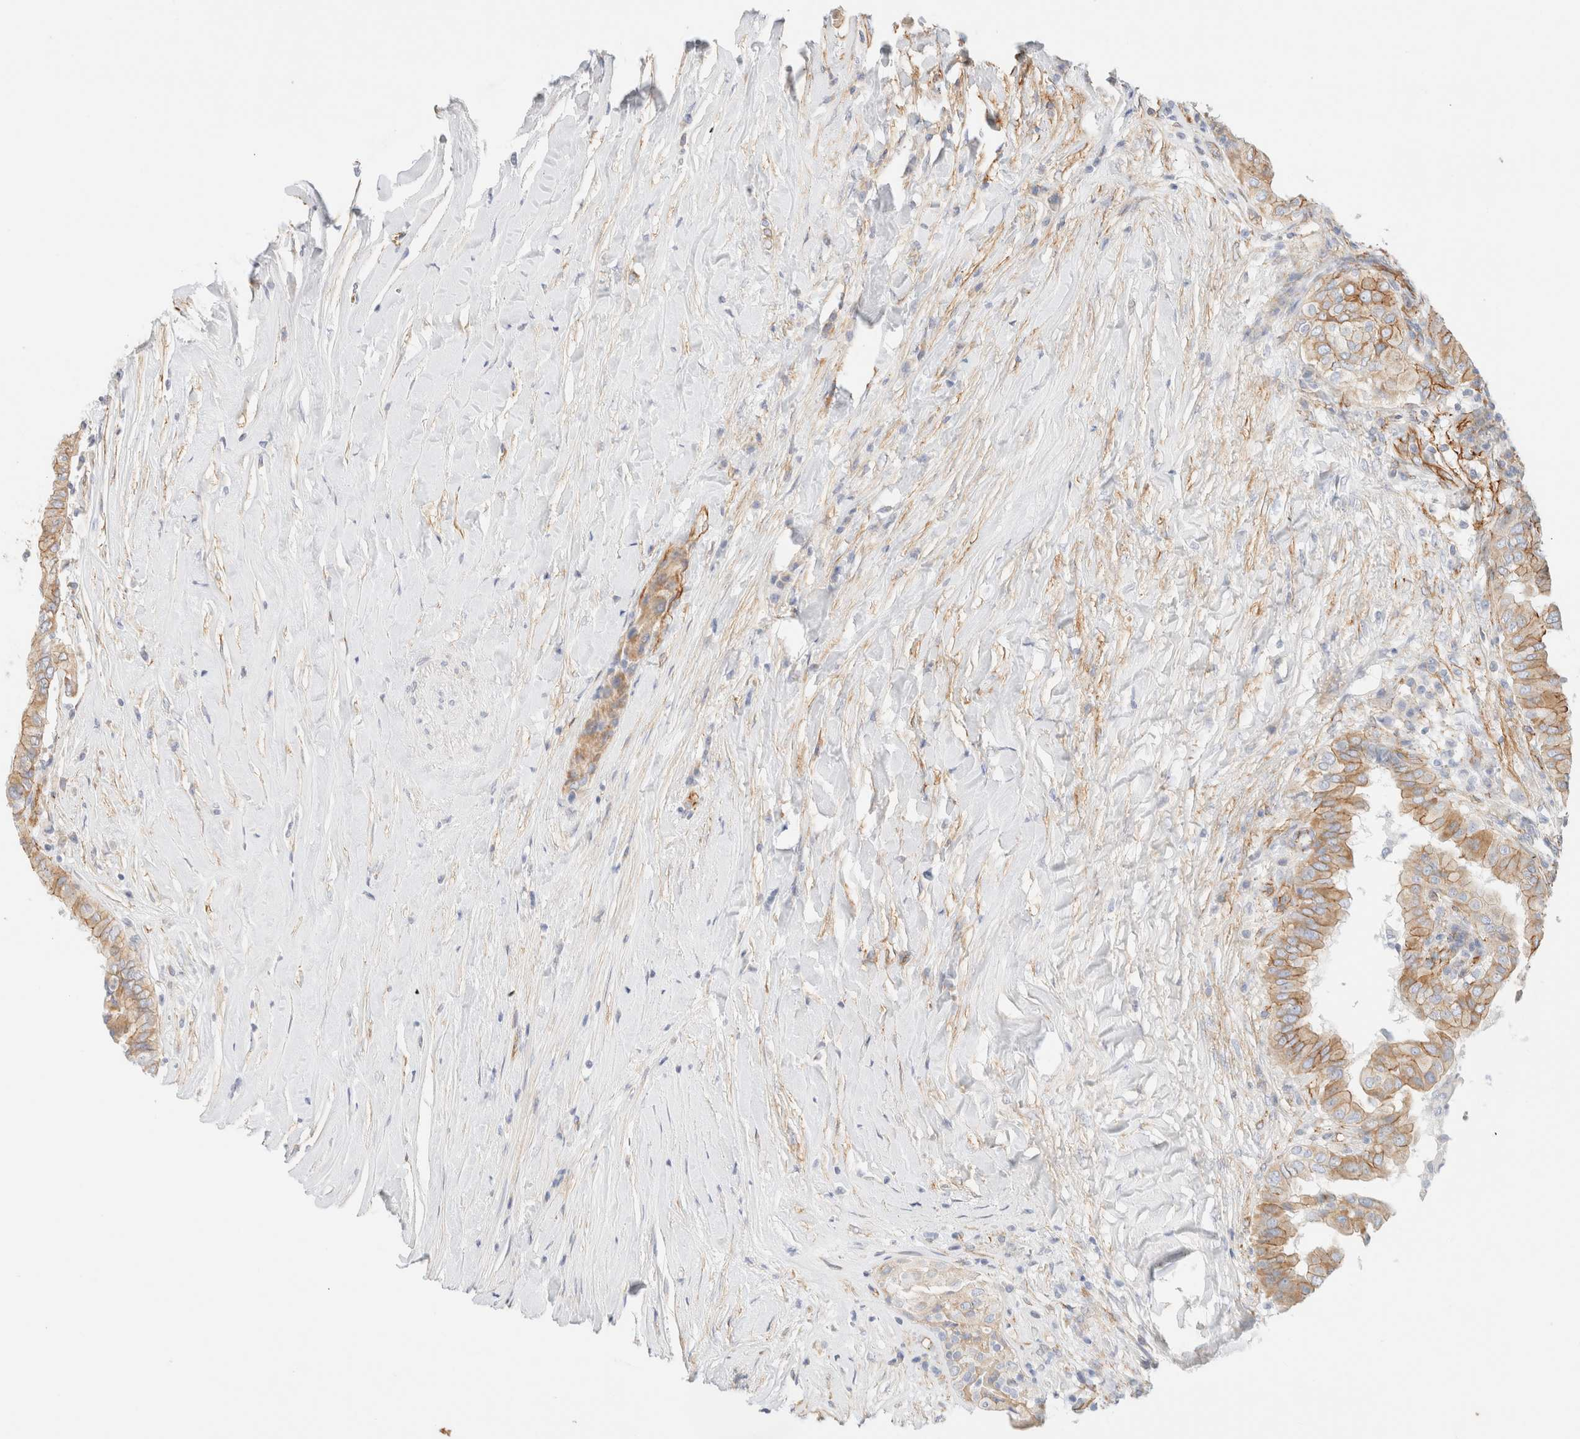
{"staining": {"intensity": "moderate", "quantity": ">75%", "location": "cytoplasmic/membranous"}, "tissue": "thyroid cancer", "cell_type": "Tumor cells", "image_type": "cancer", "snomed": [{"axis": "morphology", "description": "Papillary adenocarcinoma, NOS"}, {"axis": "topography", "description": "Thyroid gland"}], "caption": "IHC of thyroid cancer displays medium levels of moderate cytoplasmic/membranous positivity in approximately >75% of tumor cells.", "gene": "CYB5R4", "patient": {"sex": "male", "age": 33}}